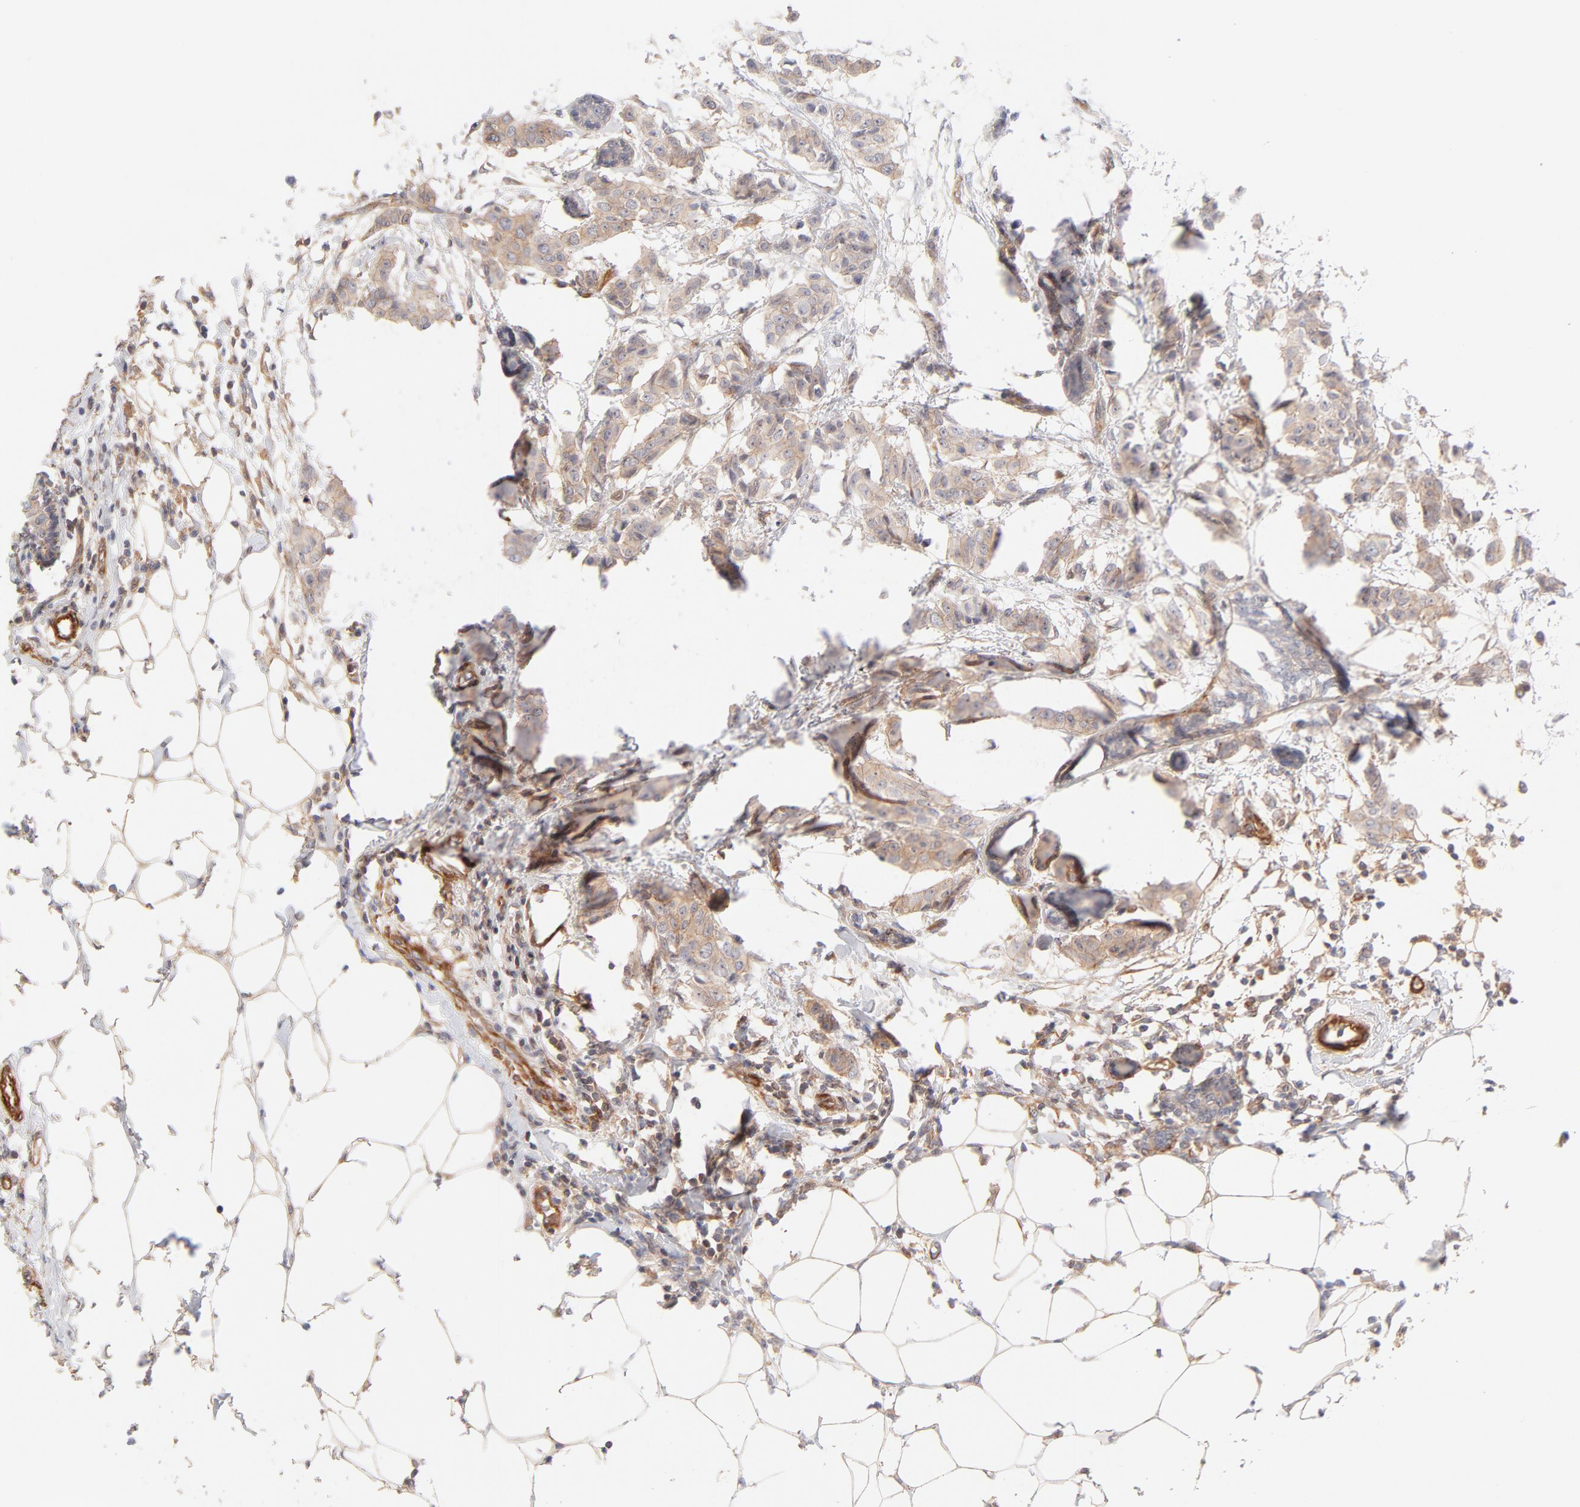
{"staining": {"intensity": "weak", "quantity": ">75%", "location": "cytoplasmic/membranous"}, "tissue": "breast cancer", "cell_type": "Tumor cells", "image_type": "cancer", "snomed": [{"axis": "morphology", "description": "Duct carcinoma"}, {"axis": "topography", "description": "Breast"}], "caption": "Approximately >75% of tumor cells in breast cancer display weak cytoplasmic/membranous protein positivity as visualized by brown immunohistochemical staining.", "gene": "LDLRAP1", "patient": {"sex": "female", "age": 40}}